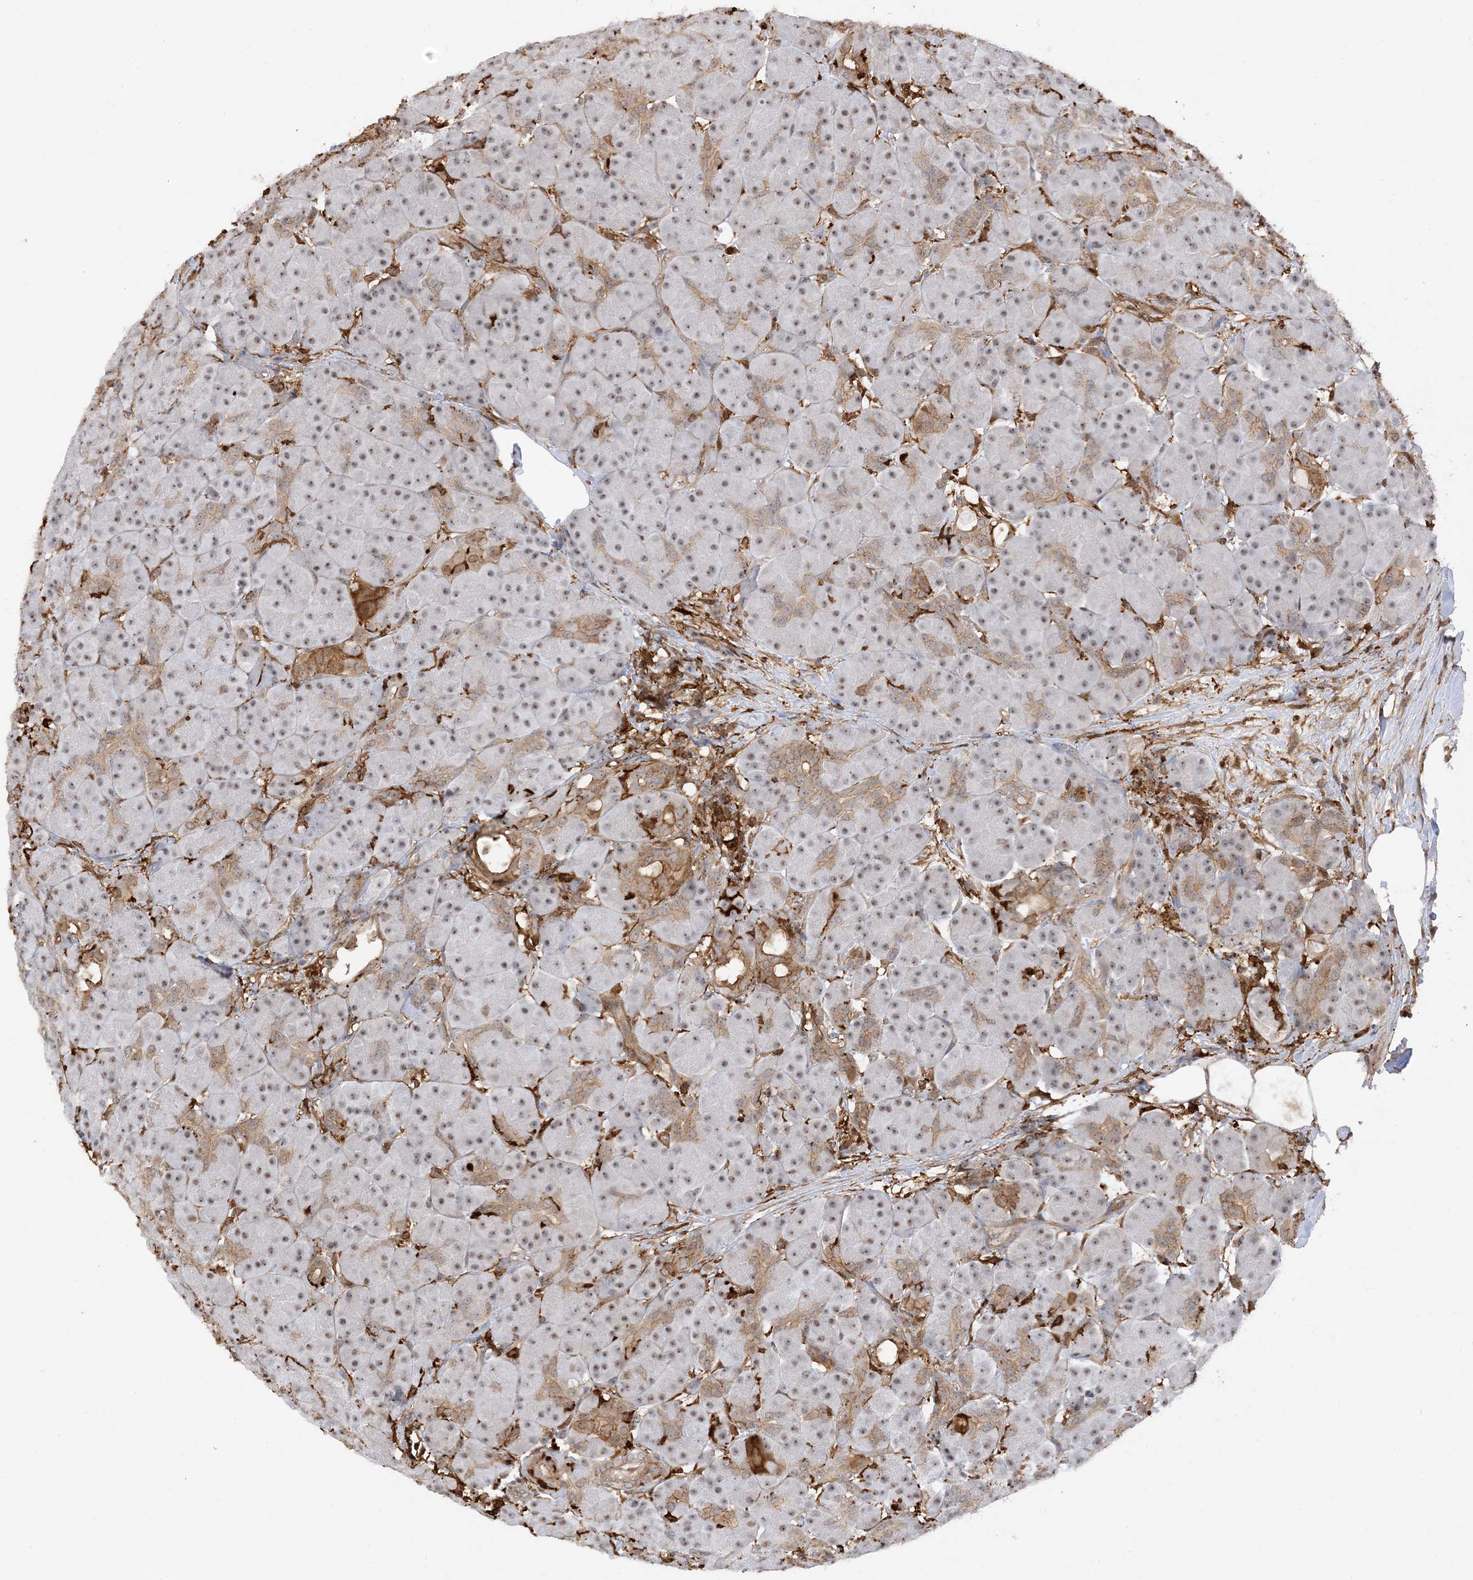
{"staining": {"intensity": "moderate", "quantity": "25%-75%", "location": "cytoplasmic/membranous,nuclear"}, "tissue": "pancreas", "cell_type": "Exocrine glandular cells", "image_type": "normal", "snomed": [{"axis": "morphology", "description": "Normal tissue, NOS"}, {"axis": "topography", "description": "Pancreas"}], "caption": "An image showing moderate cytoplasmic/membranous,nuclear staining in approximately 25%-75% of exocrine glandular cells in benign pancreas, as visualized by brown immunohistochemical staining.", "gene": "PHACTR2", "patient": {"sex": "male", "age": 63}}